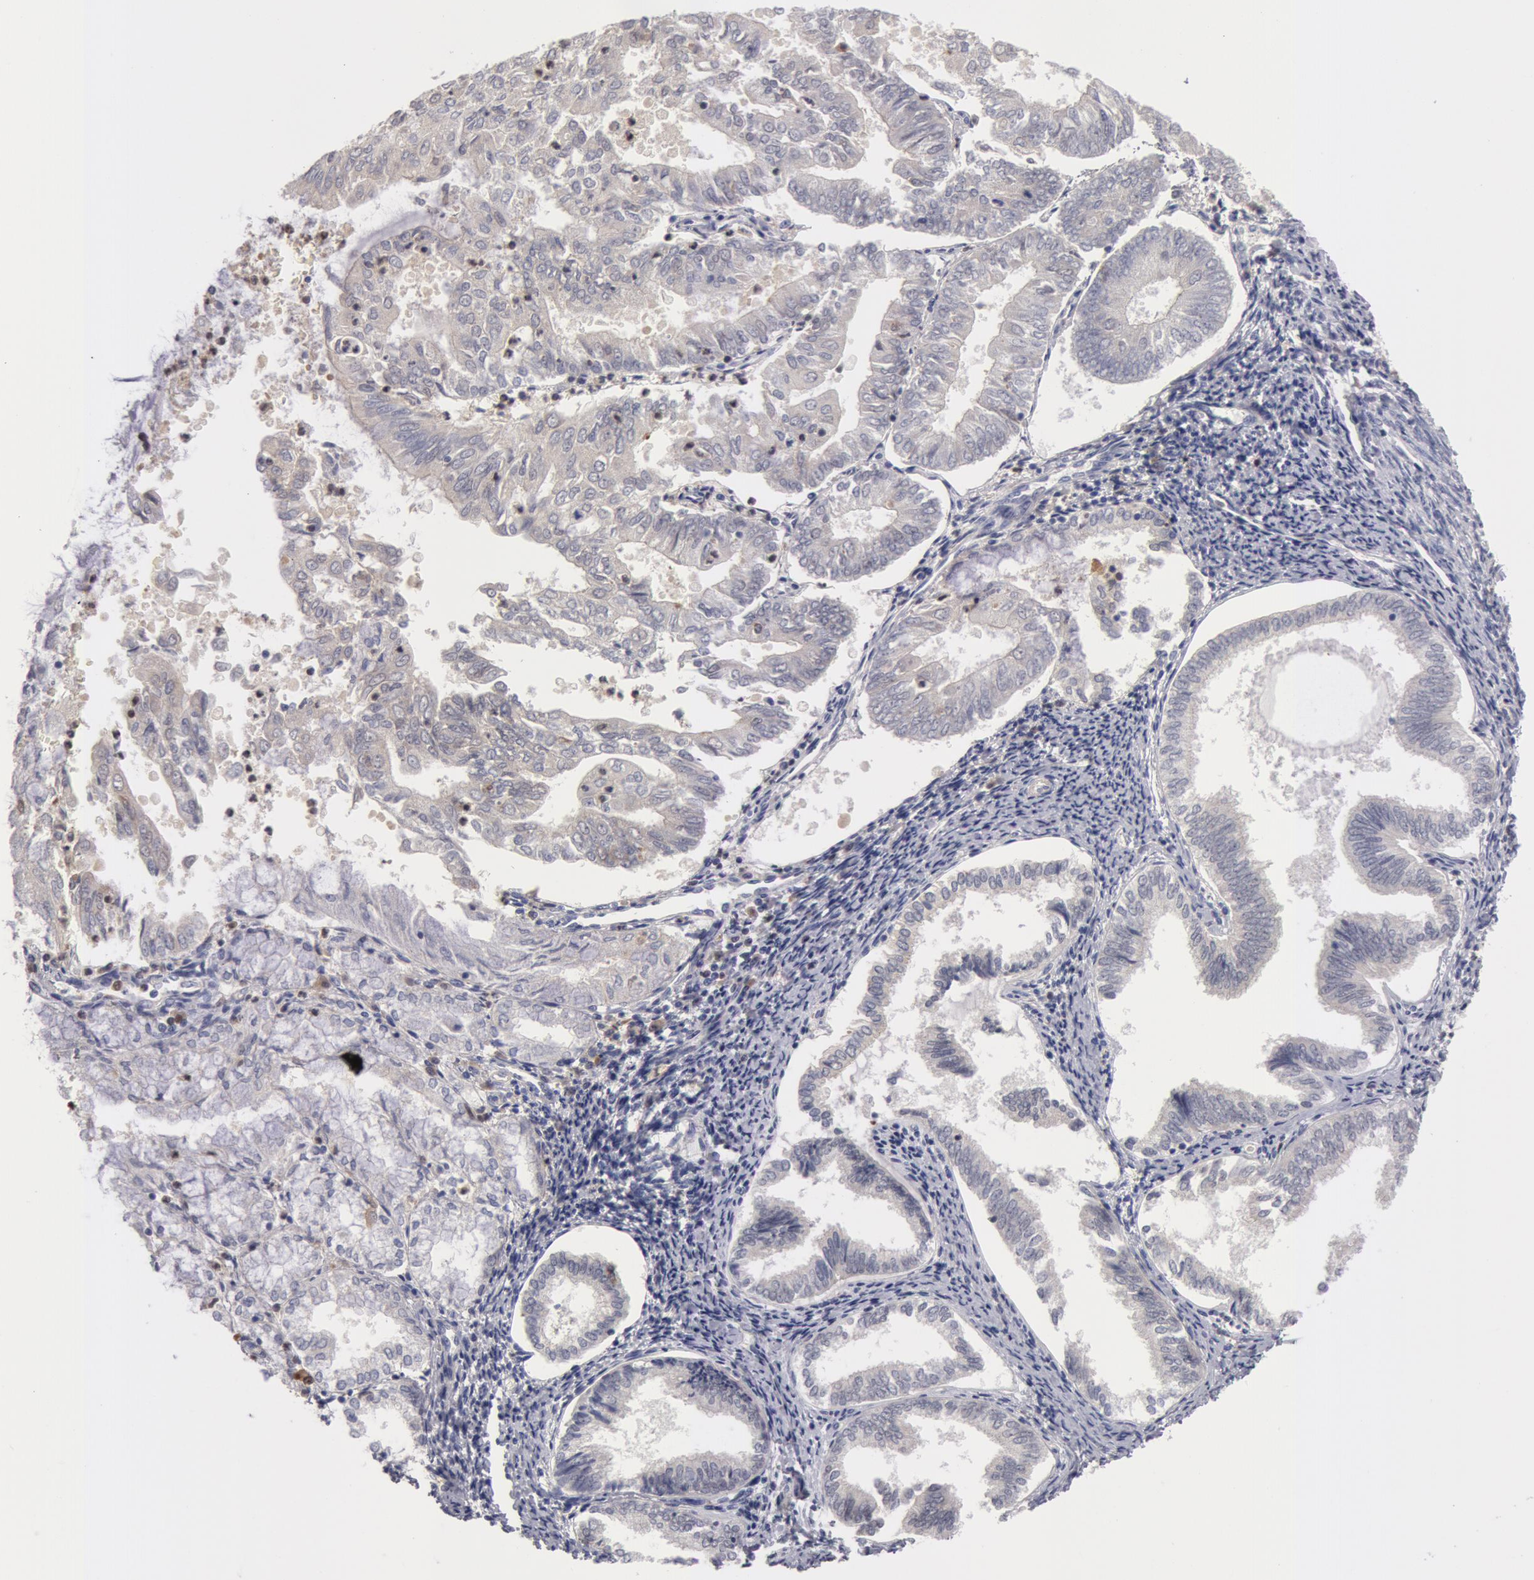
{"staining": {"intensity": "negative", "quantity": "none", "location": "none"}, "tissue": "endometrial cancer", "cell_type": "Tumor cells", "image_type": "cancer", "snomed": [{"axis": "morphology", "description": "Adenocarcinoma, NOS"}, {"axis": "topography", "description": "Endometrium"}], "caption": "An immunohistochemistry (IHC) image of adenocarcinoma (endometrial) is shown. There is no staining in tumor cells of adenocarcinoma (endometrial).", "gene": "SYK", "patient": {"sex": "female", "age": 79}}